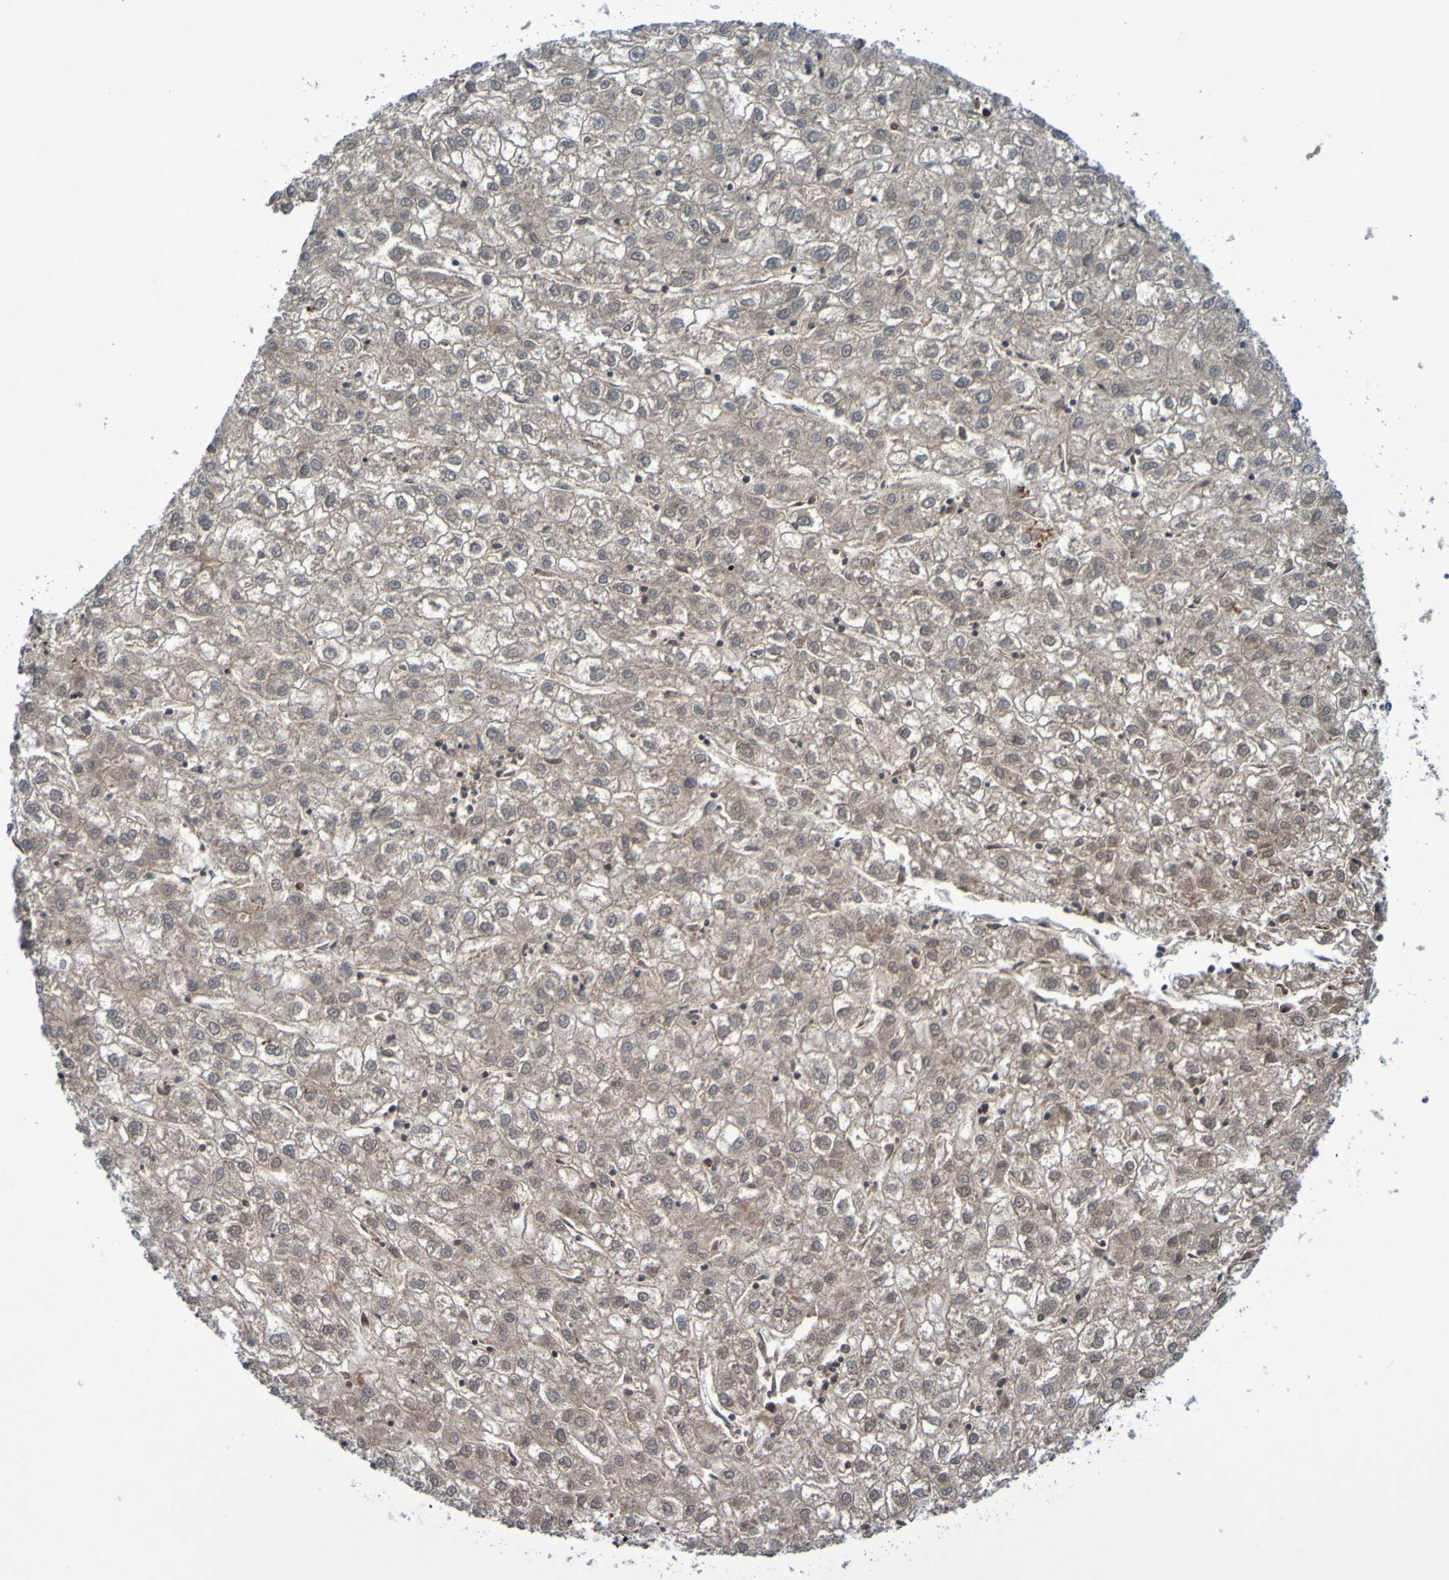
{"staining": {"intensity": "weak", "quantity": "25%-75%", "location": "cytoplasmic/membranous"}, "tissue": "liver cancer", "cell_type": "Tumor cells", "image_type": "cancer", "snomed": [{"axis": "morphology", "description": "Carcinoma, Hepatocellular, NOS"}, {"axis": "topography", "description": "Liver"}], "caption": "Immunohistochemical staining of liver cancer shows low levels of weak cytoplasmic/membranous protein expression in approximately 25%-75% of tumor cells.", "gene": "FBP2", "patient": {"sex": "male", "age": 72}}